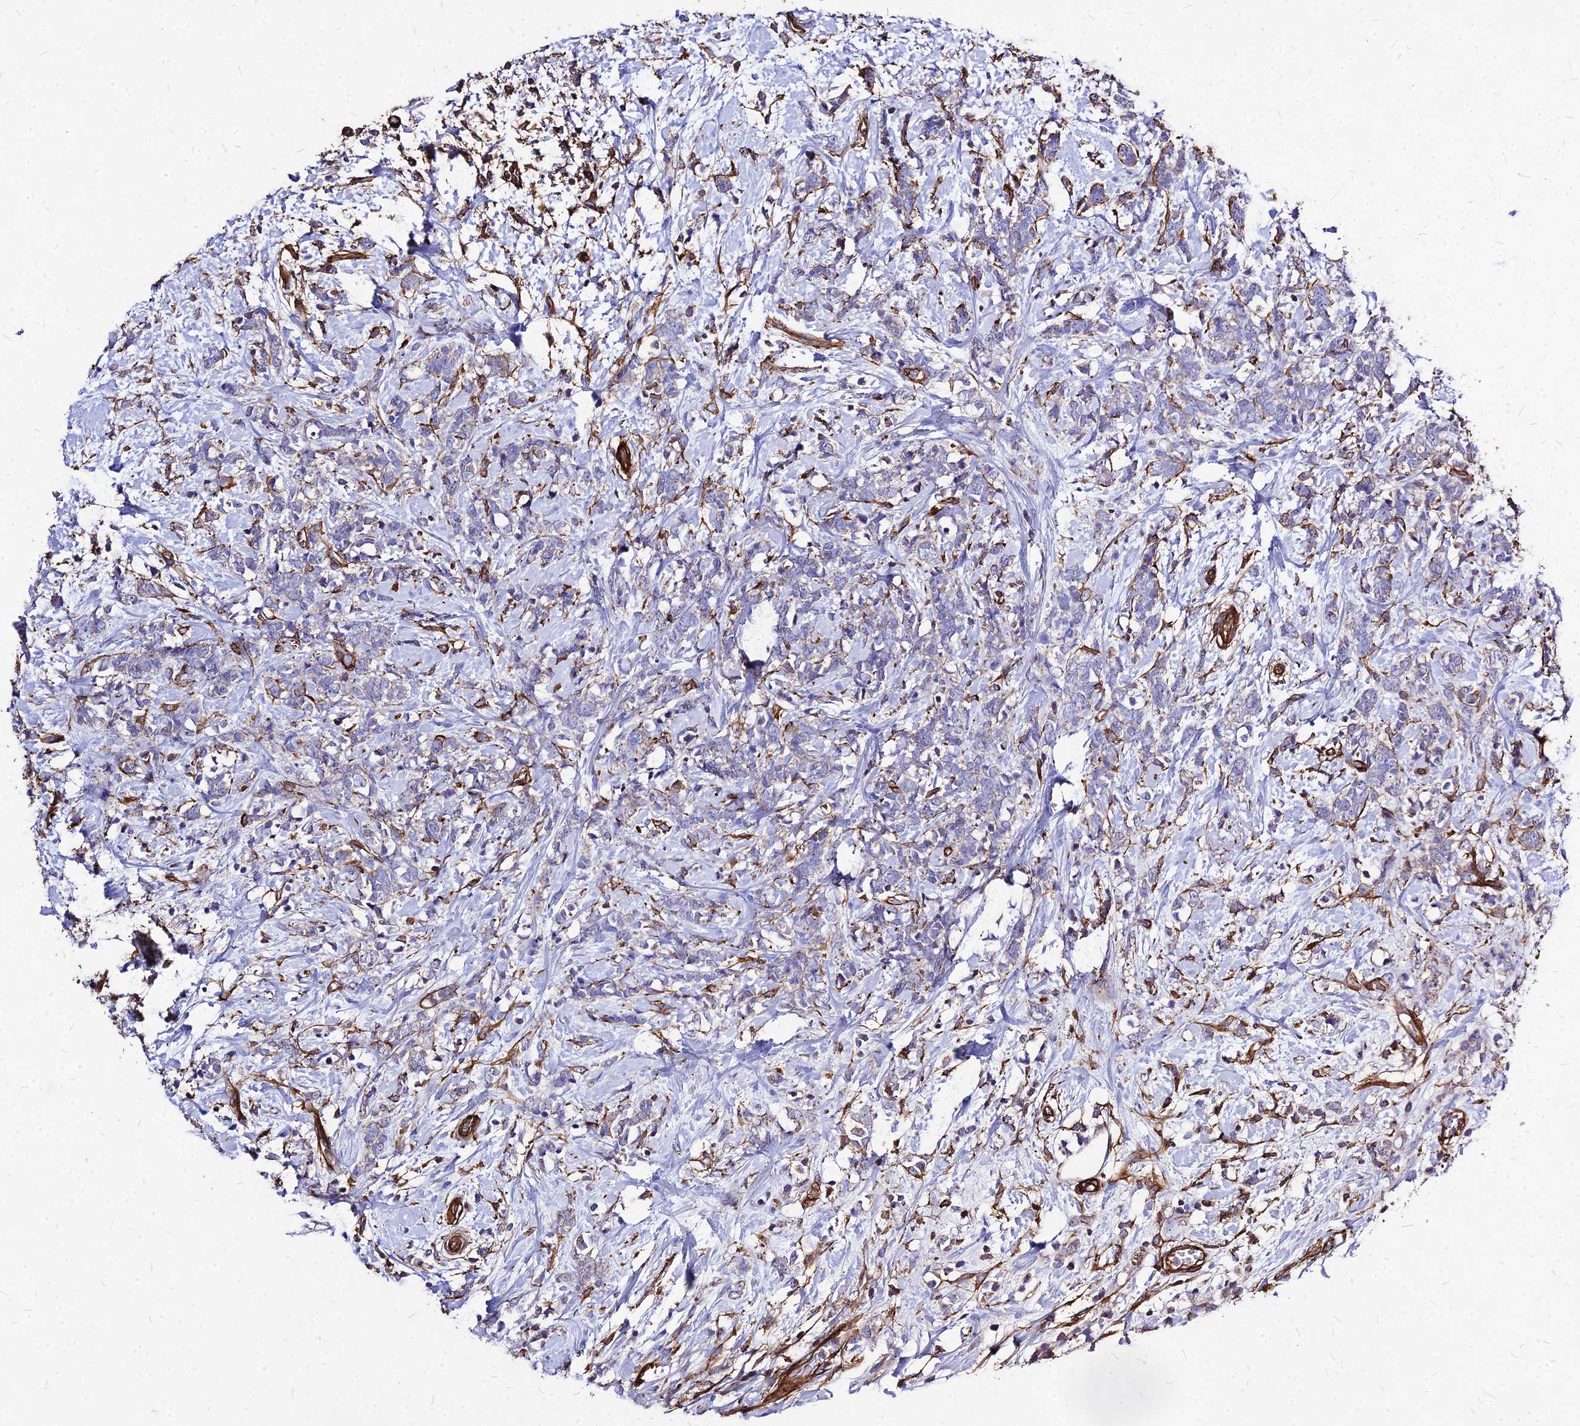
{"staining": {"intensity": "negative", "quantity": "none", "location": "none"}, "tissue": "breast cancer", "cell_type": "Tumor cells", "image_type": "cancer", "snomed": [{"axis": "morphology", "description": "Lobular carcinoma"}, {"axis": "topography", "description": "Breast"}], "caption": "Tumor cells show no significant positivity in breast cancer. Brightfield microscopy of immunohistochemistry stained with DAB (brown) and hematoxylin (blue), captured at high magnification.", "gene": "EFCC1", "patient": {"sex": "female", "age": 58}}